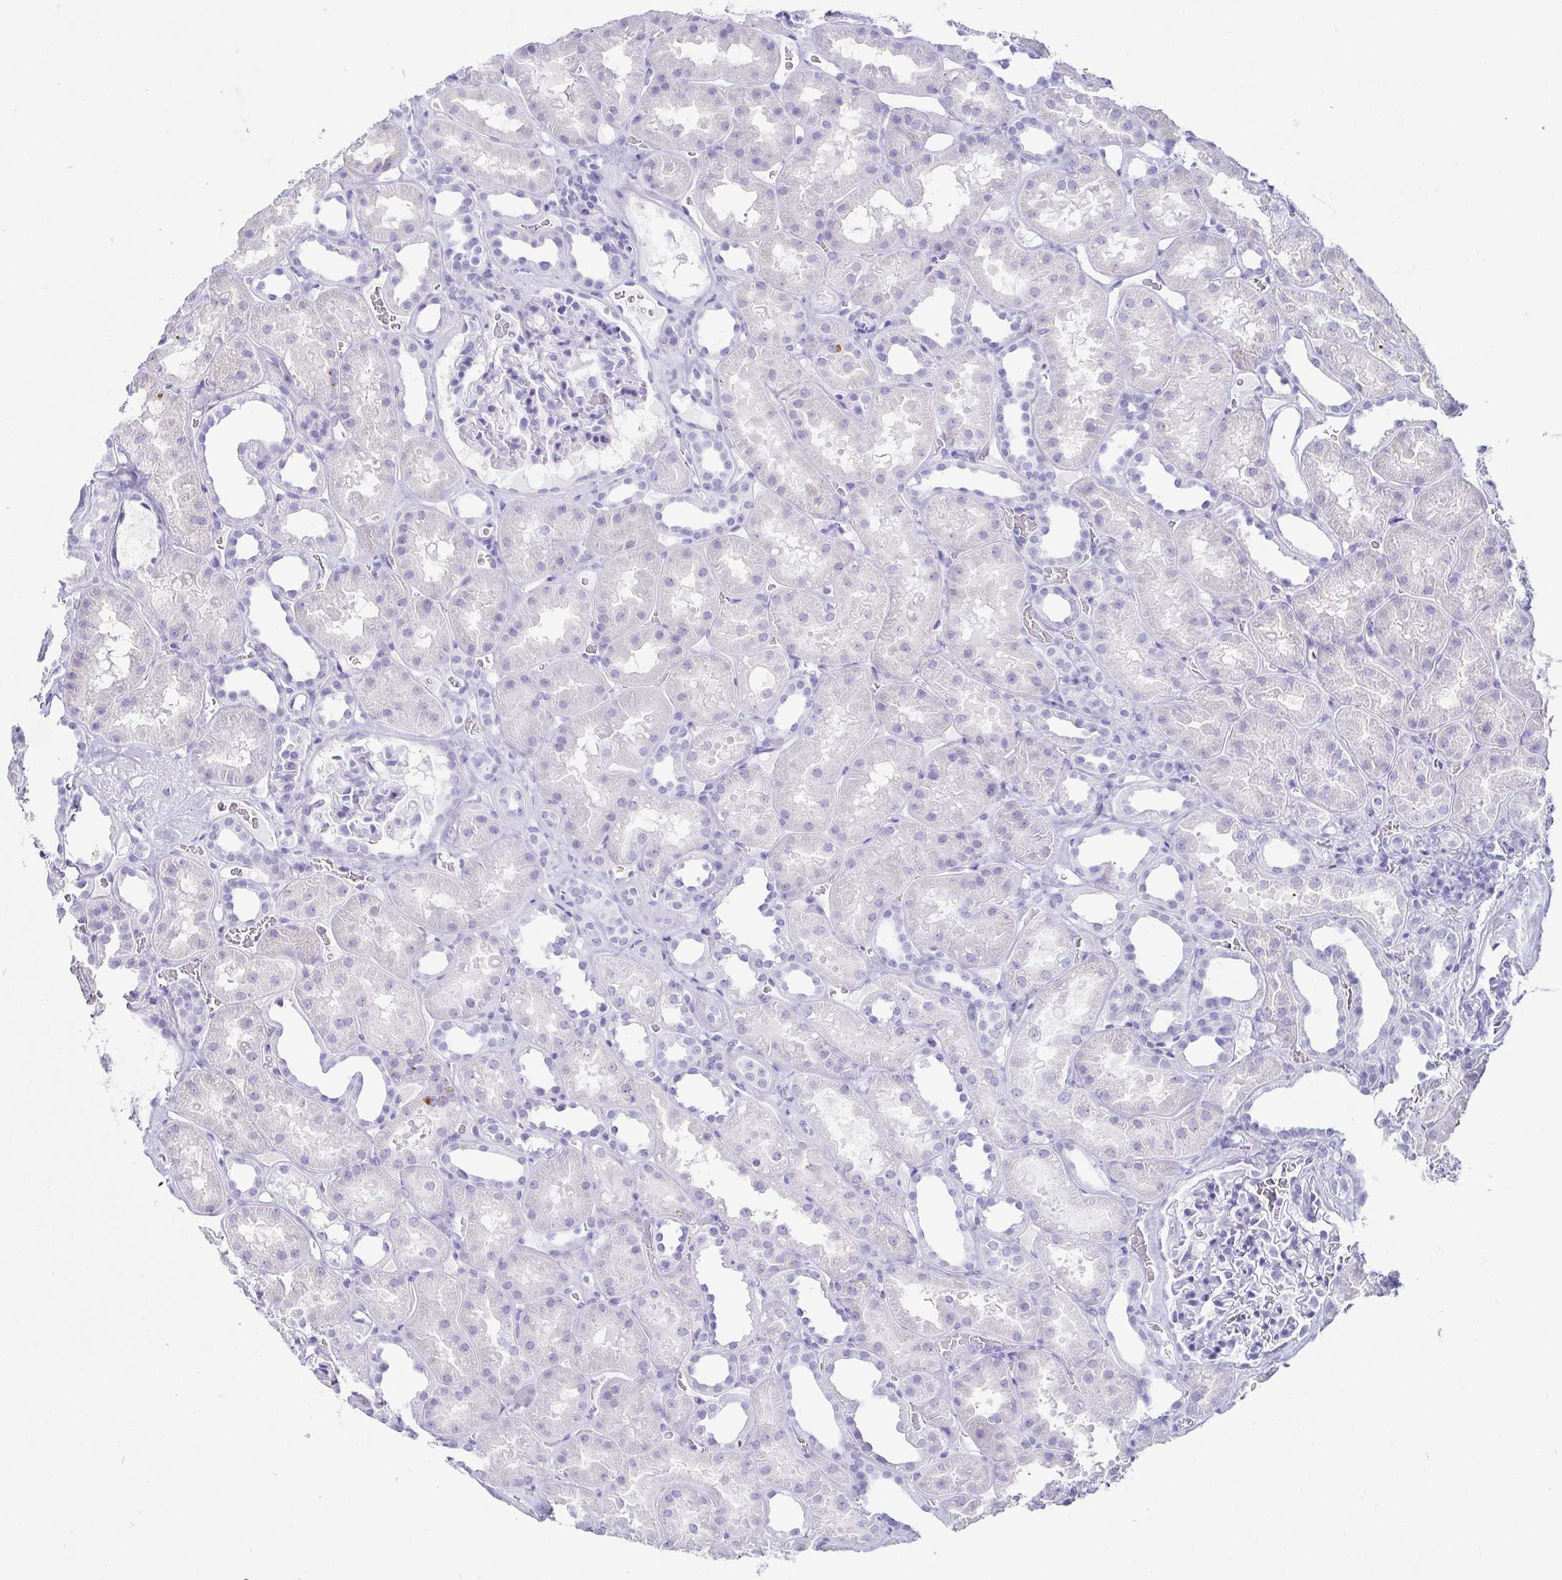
{"staining": {"intensity": "negative", "quantity": "none", "location": "none"}, "tissue": "kidney", "cell_type": "Cells in glomeruli", "image_type": "normal", "snomed": [{"axis": "morphology", "description": "Normal tissue, NOS"}, {"axis": "topography", "description": "Kidney"}], "caption": "The micrograph demonstrates no significant expression in cells in glomeruli of kidney.", "gene": "CD164L2", "patient": {"sex": "female", "age": 41}}